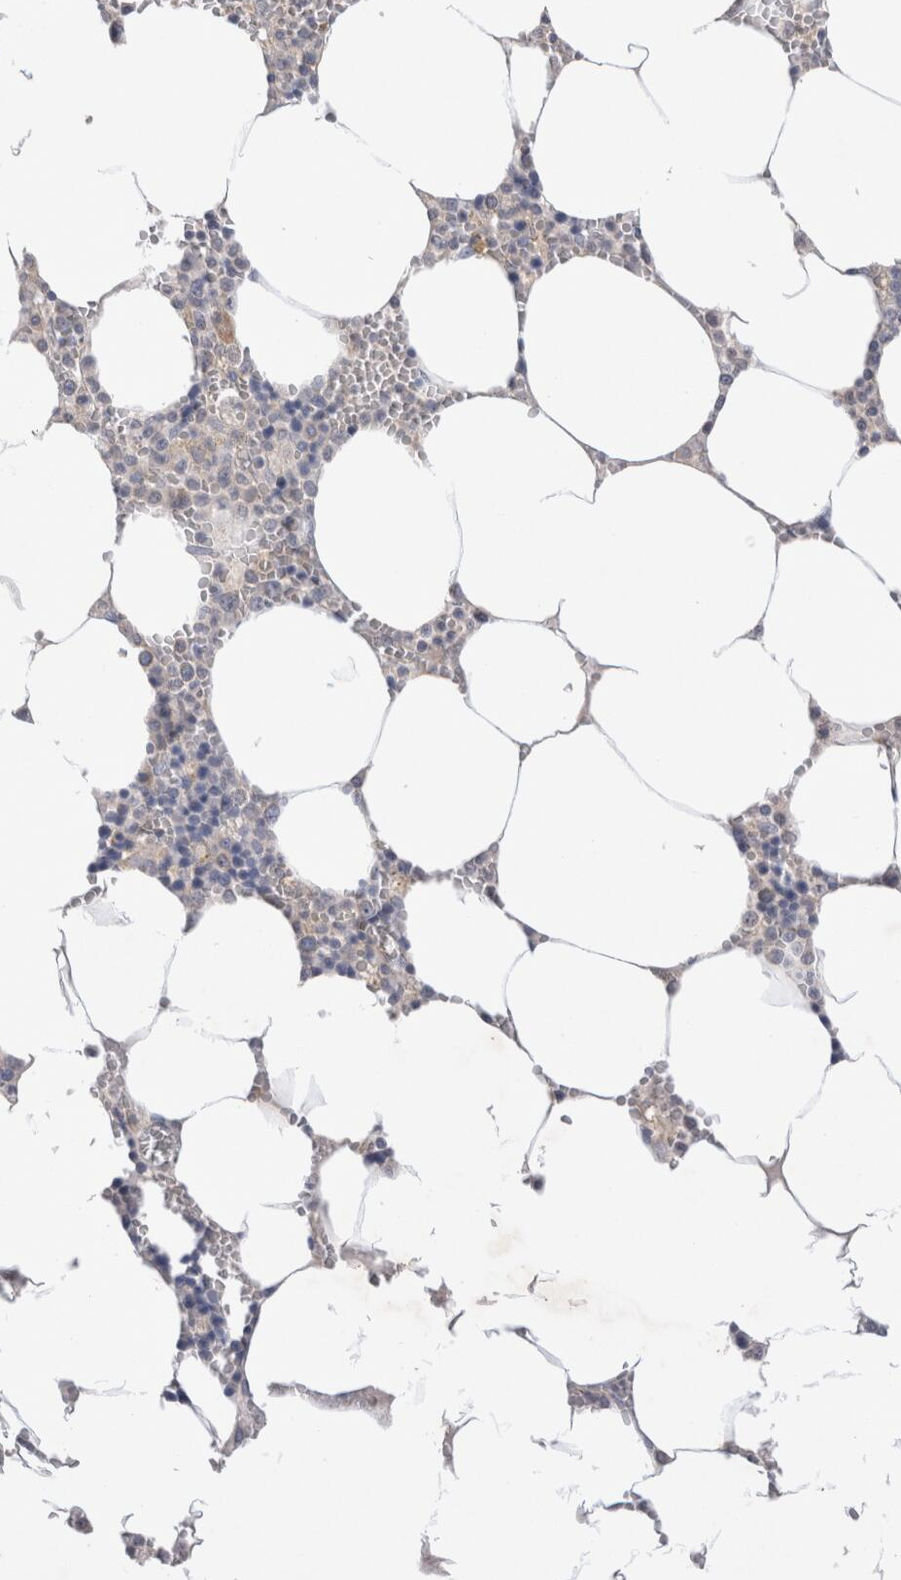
{"staining": {"intensity": "negative", "quantity": "none", "location": "none"}, "tissue": "bone marrow", "cell_type": "Hematopoietic cells", "image_type": "normal", "snomed": [{"axis": "morphology", "description": "Normal tissue, NOS"}, {"axis": "topography", "description": "Bone marrow"}], "caption": "Immunohistochemistry of normal human bone marrow demonstrates no positivity in hematopoietic cells. (DAB immunohistochemistry (IHC) visualized using brightfield microscopy, high magnification).", "gene": "IFT74", "patient": {"sex": "male", "age": 70}}